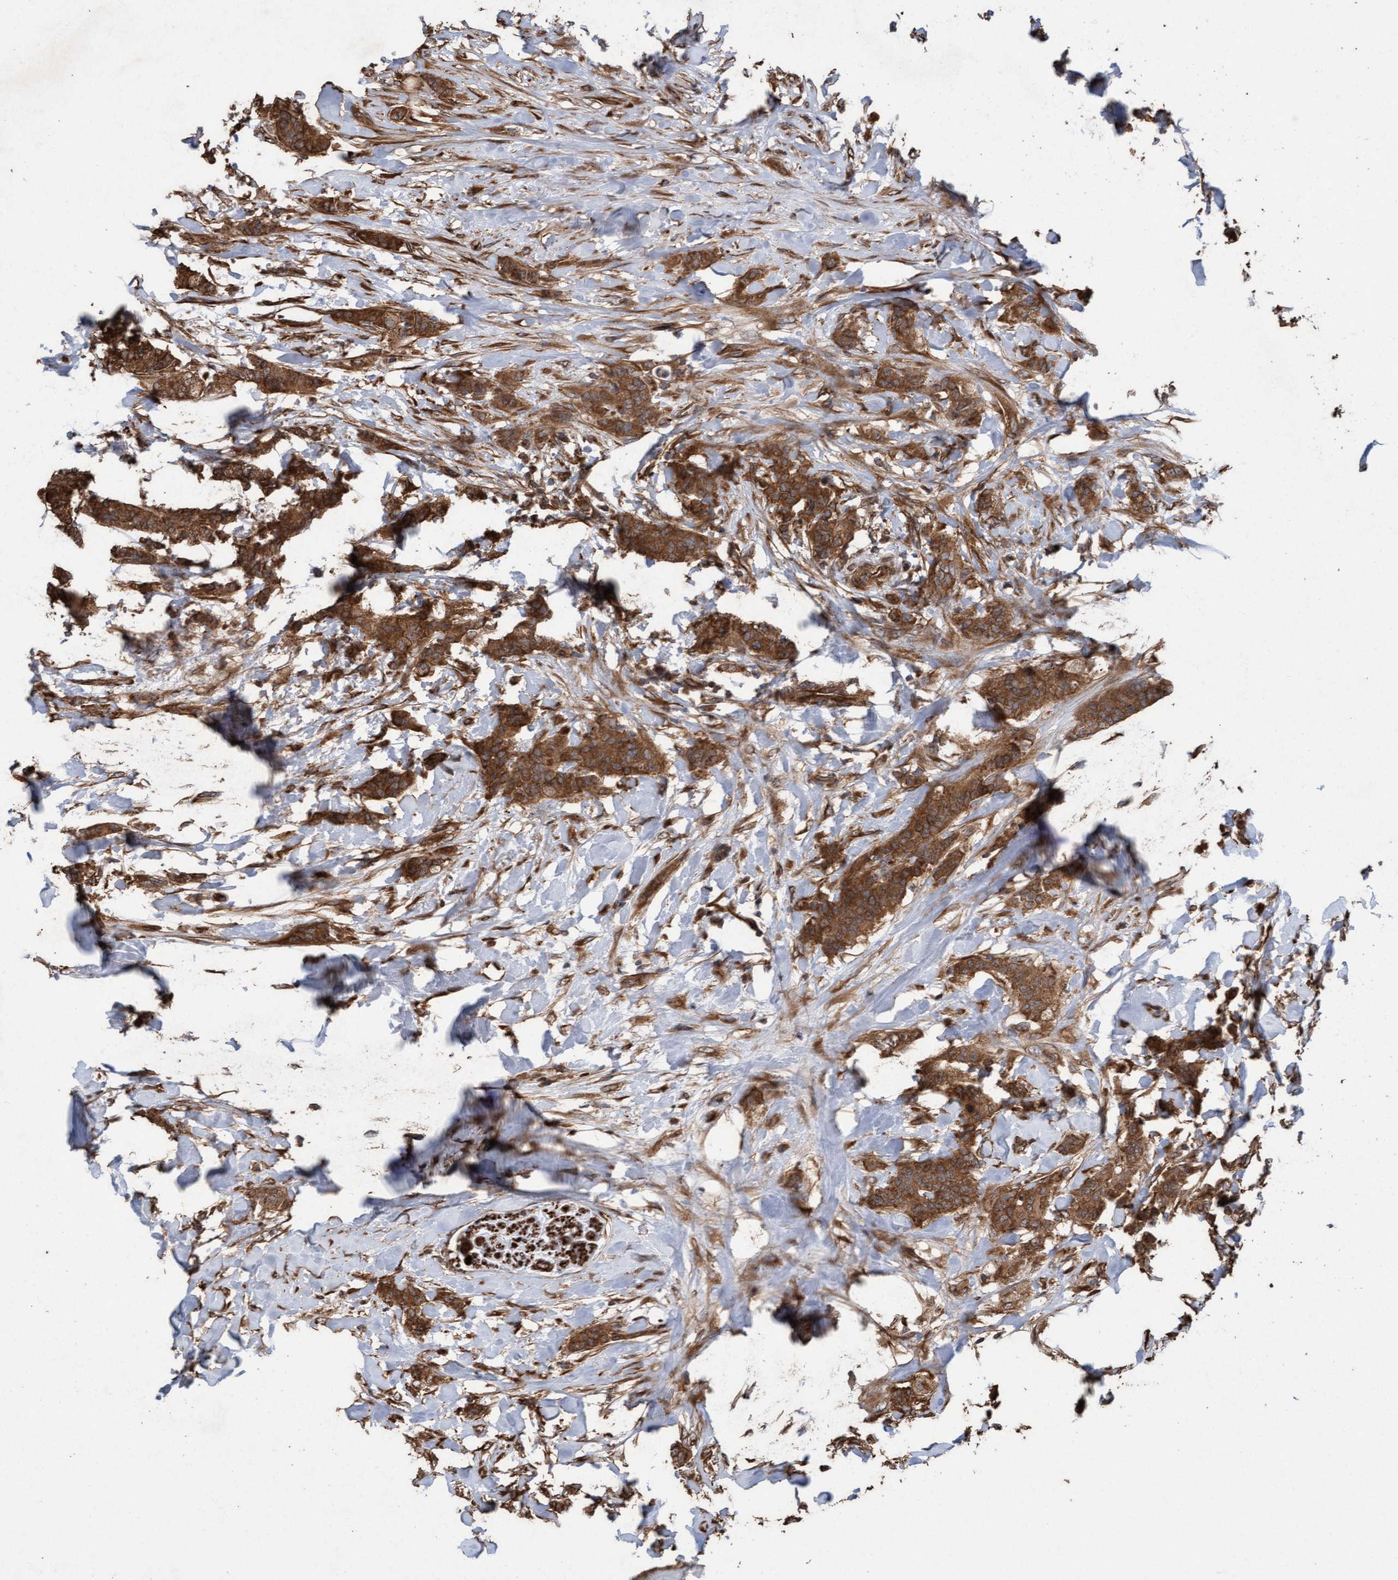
{"staining": {"intensity": "strong", "quantity": ">75%", "location": "cytoplasmic/membranous"}, "tissue": "breast cancer", "cell_type": "Tumor cells", "image_type": "cancer", "snomed": [{"axis": "morphology", "description": "Normal tissue, NOS"}, {"axis": "morphology", "description": "Duct carcinoma"}, {"axis": "topography", "description": "Breast"}], "caption": "This image shows IHC staining of breast cancer, with high strong cytoplasmic/membranous positivity in approximately >75% of tumor cells.", "gene": "CDC42EP4", "patient": {"sex": "female", "age": 40}}